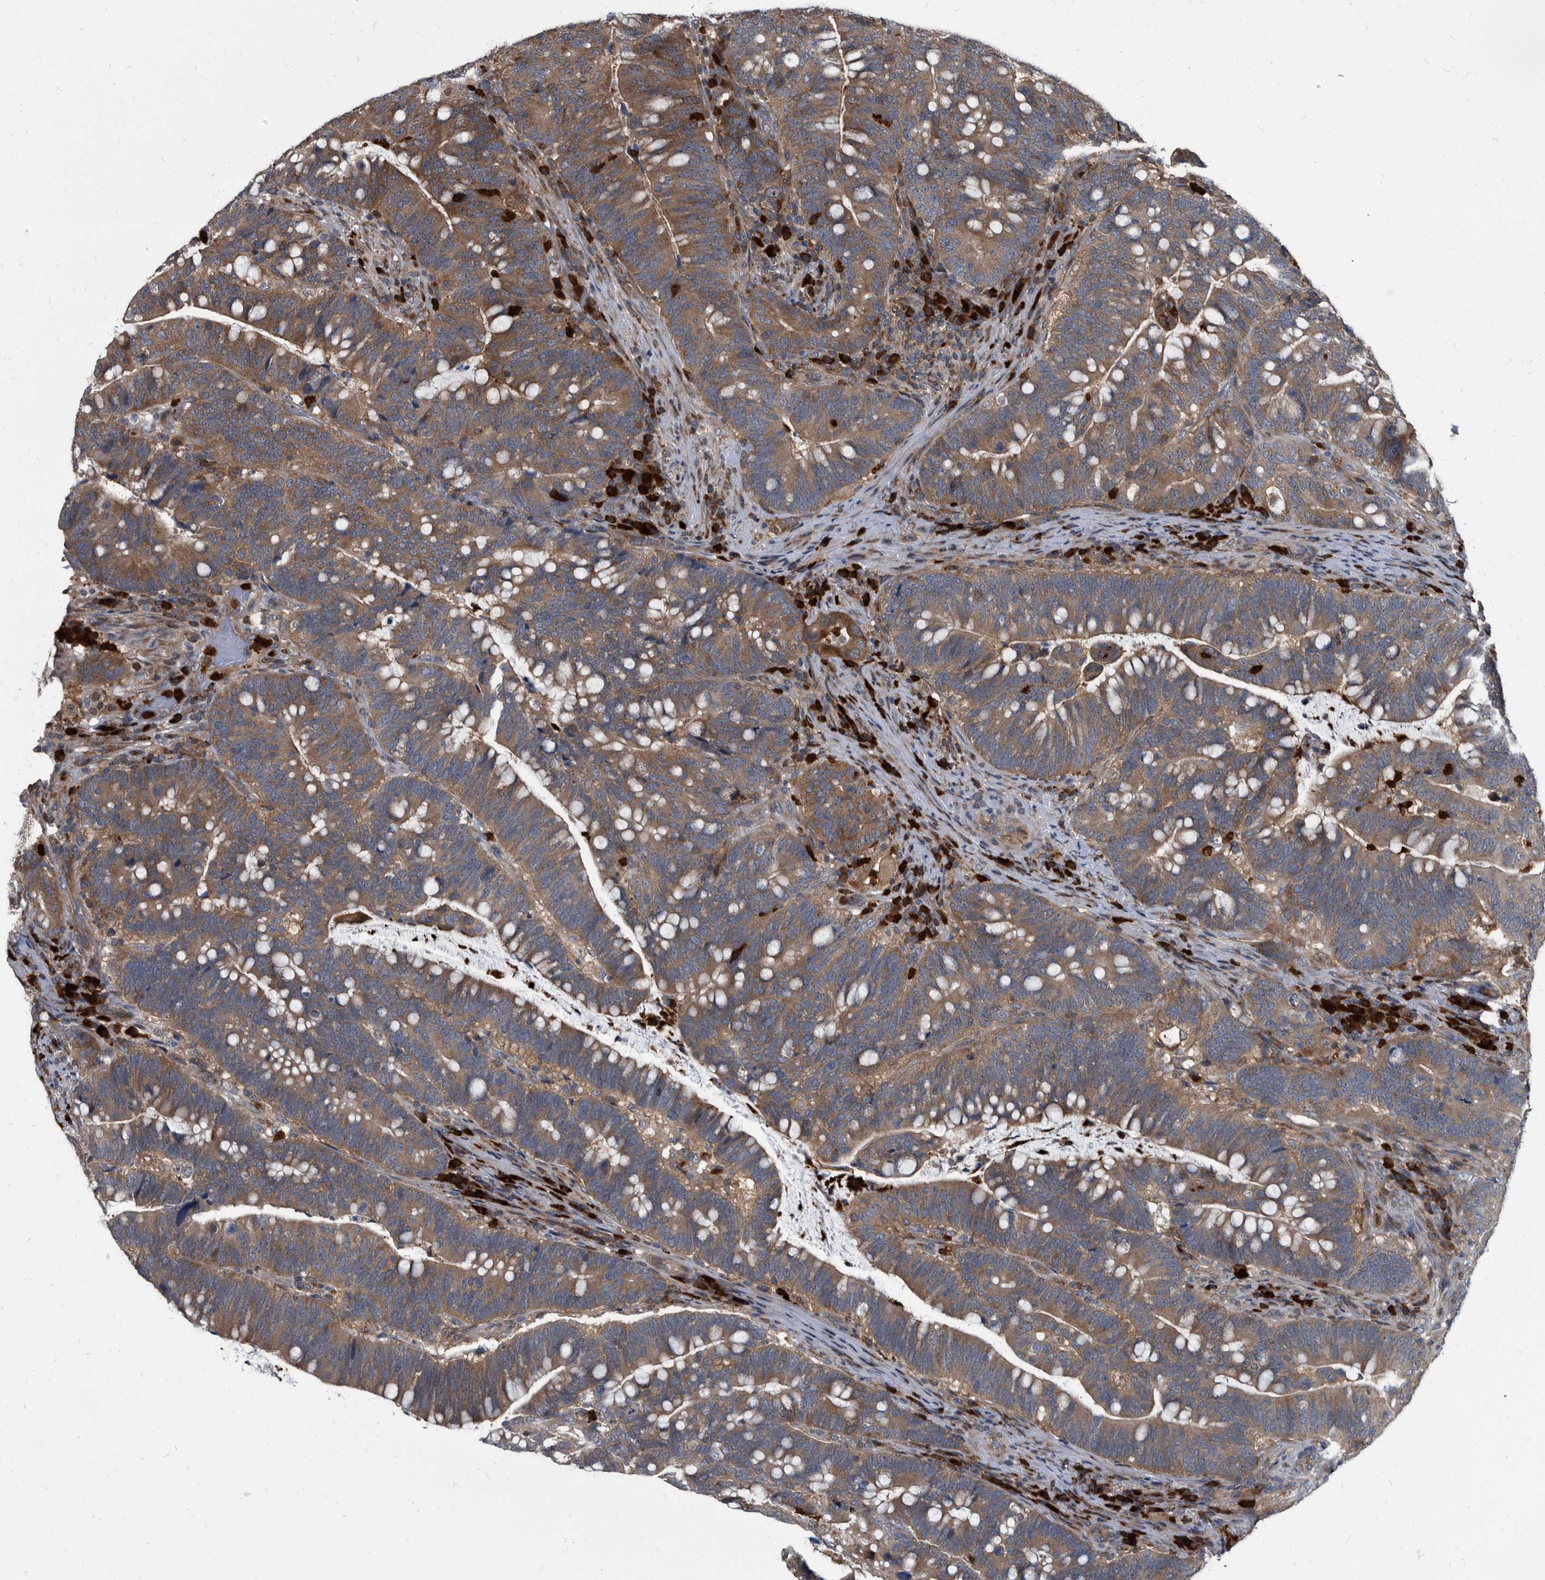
{"staining": {"intensity": "moderate", "quantity": ">75%", "location": "cytoplasmic/membranous"}, "tissue": "colorectal cancer", "cell_type": "Tumor cells", "image_type": "cancer", "snomed": [{"axis": "morphology", "description": "Adenocarcinoma, NOS"}, {"axis": "topography", "description": "Colon"}], "caption": "Immunohistochemistry micrograph of neoplastic tissue: adenocarcinoma (colorectal) stained using immunohistochemistry (IHC) exhibits medium levels of moderate protein expression localized specifically in the cytoplasmic/membranous of tumor cells, appearing as a cytoplasmic/membranous brown color.", "gene": "CDV3", "patient": {"sex": "female", "age": 66}}